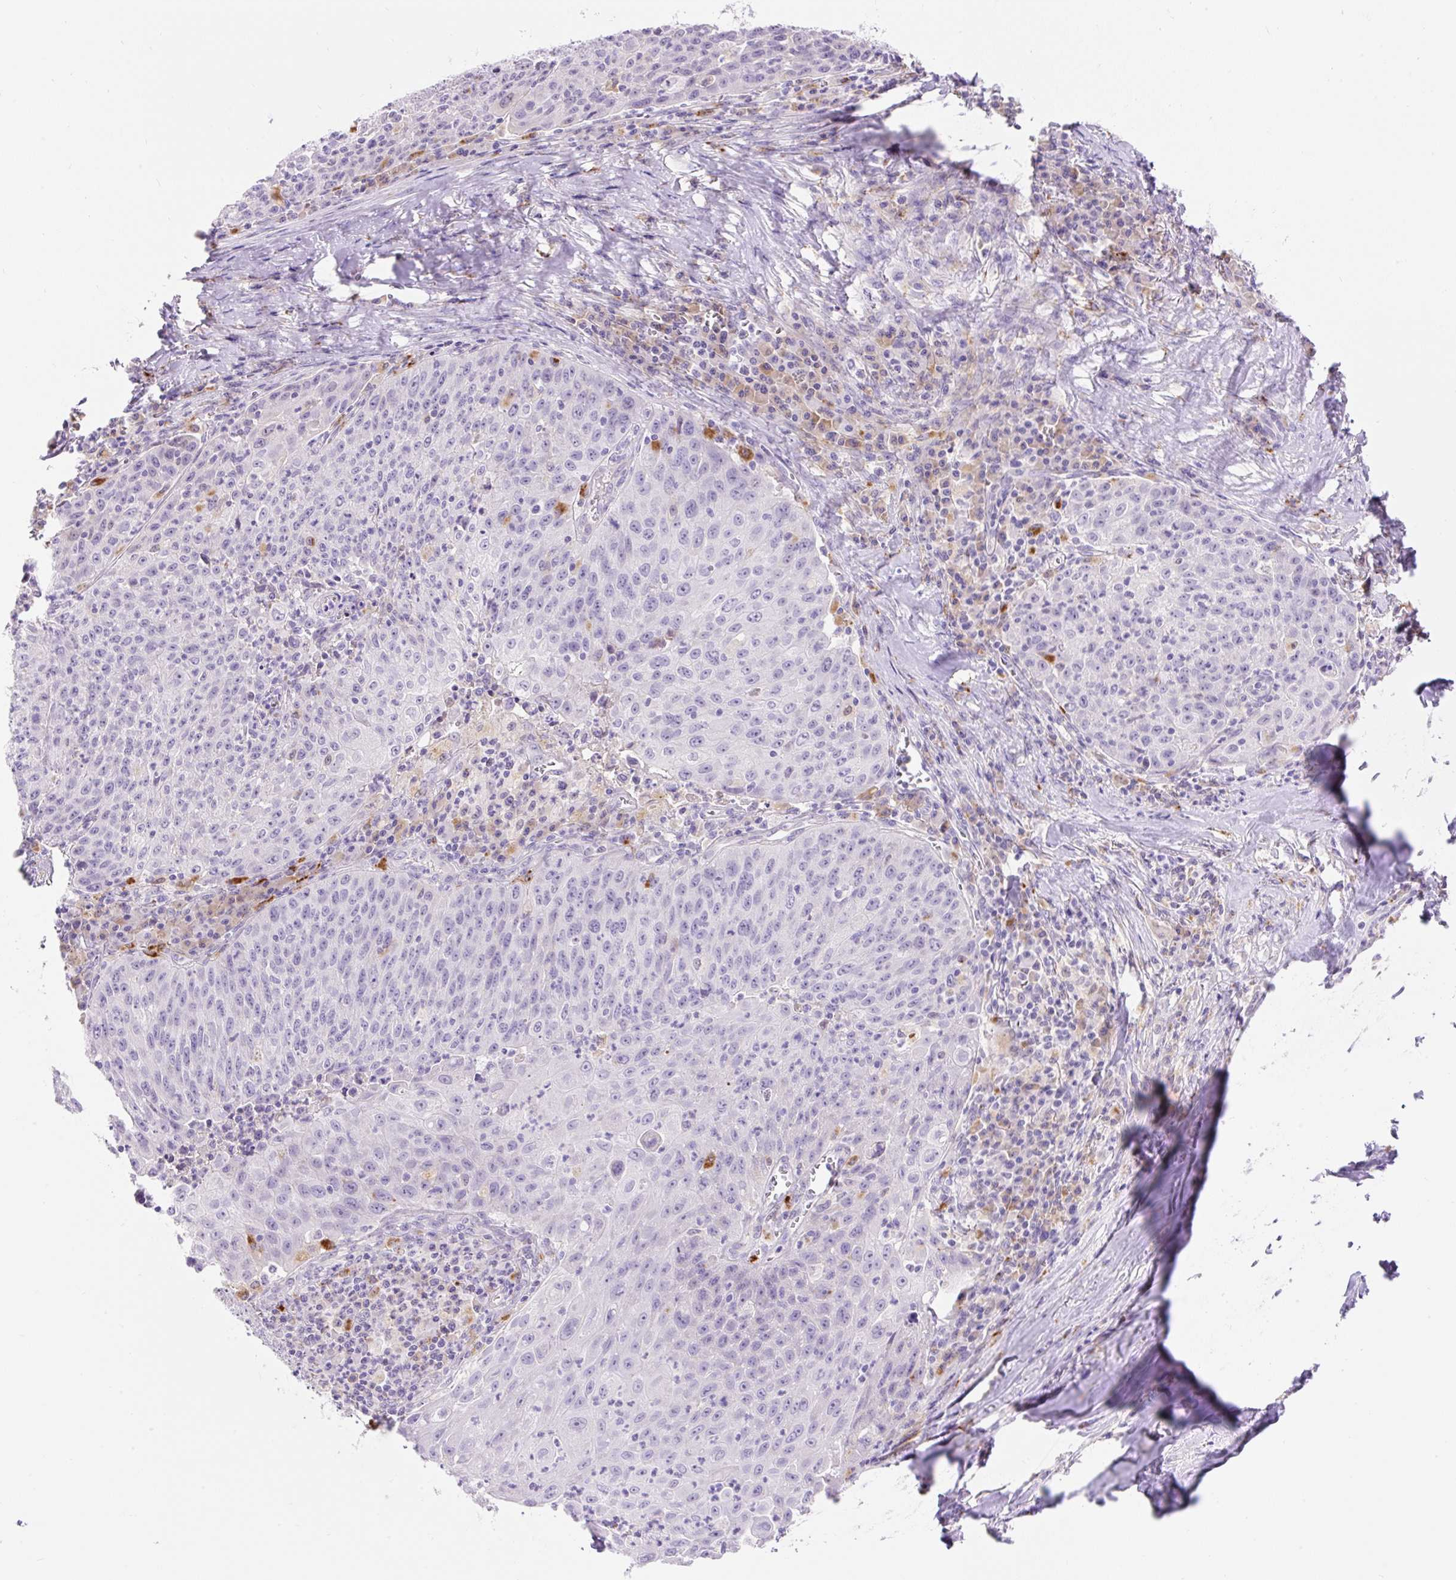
{"staining": {"intensity": "negative", "quantity": "none", "location": "none"}, "tissue": "lung cancer", "cell_type": "Tumor cells", "image_type": "cancer", "snomed": [{"axis": "morphology", "description": "Squamous cell carcinoma, NOS"}, {"axis": "morphology", "description": "Squamous cell carcinoma, metastatic, NOS"}, {"axis": "topography", "description": "Bronchus"}, {"axis": "topography", "description": "Lung"}], "caption": "This is an IHC image of squamous cell carcinoma (lung). There is no staining in tumor cells.", "gene": "TMEM150C", "patient": {"sex": "male", "age": 62}}